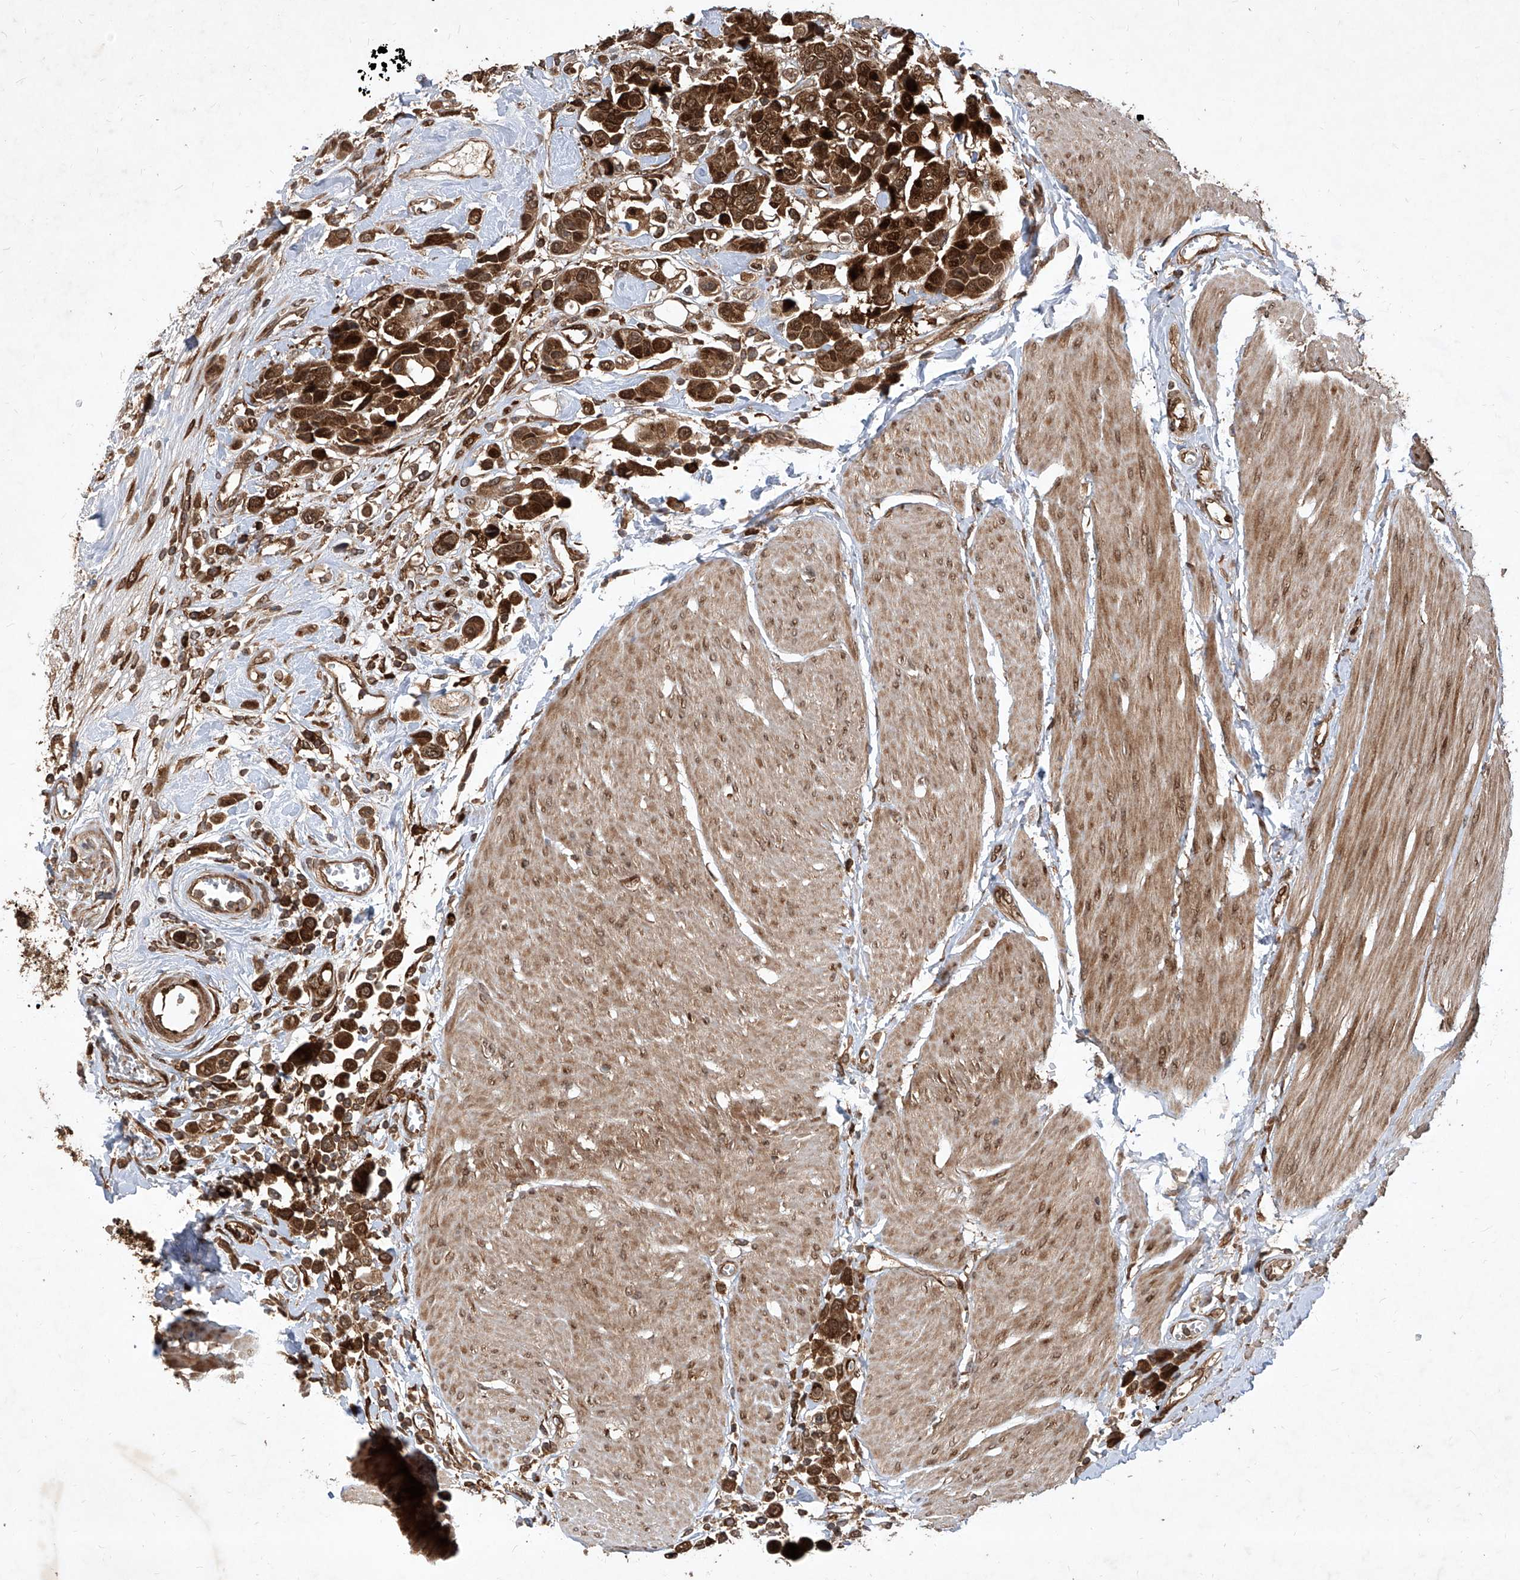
{"staining": {"intensity": "strong", "quantity": ">75%", "location": "cytoplasmic/membranous,nuclear"}, "tissue": "urothelial cancer", "cell_type": "Tumor cells", "image_type": "cancer", "snomed": [{"axis": "morphology", "description": "Urothelial carcinoma, High grade"}, {"axis": "topography", "description": "Urinary bladder"}], "caption": "Urothelial carcinoma (high-grade) was stained to show a protein in brown. There is high levels of strong cytoplasmic/membranous and nuclear staining in approximately >75% of tumor cells.", "gene": "MAGED2", "patient": {"sex": "male", "age": 50}}